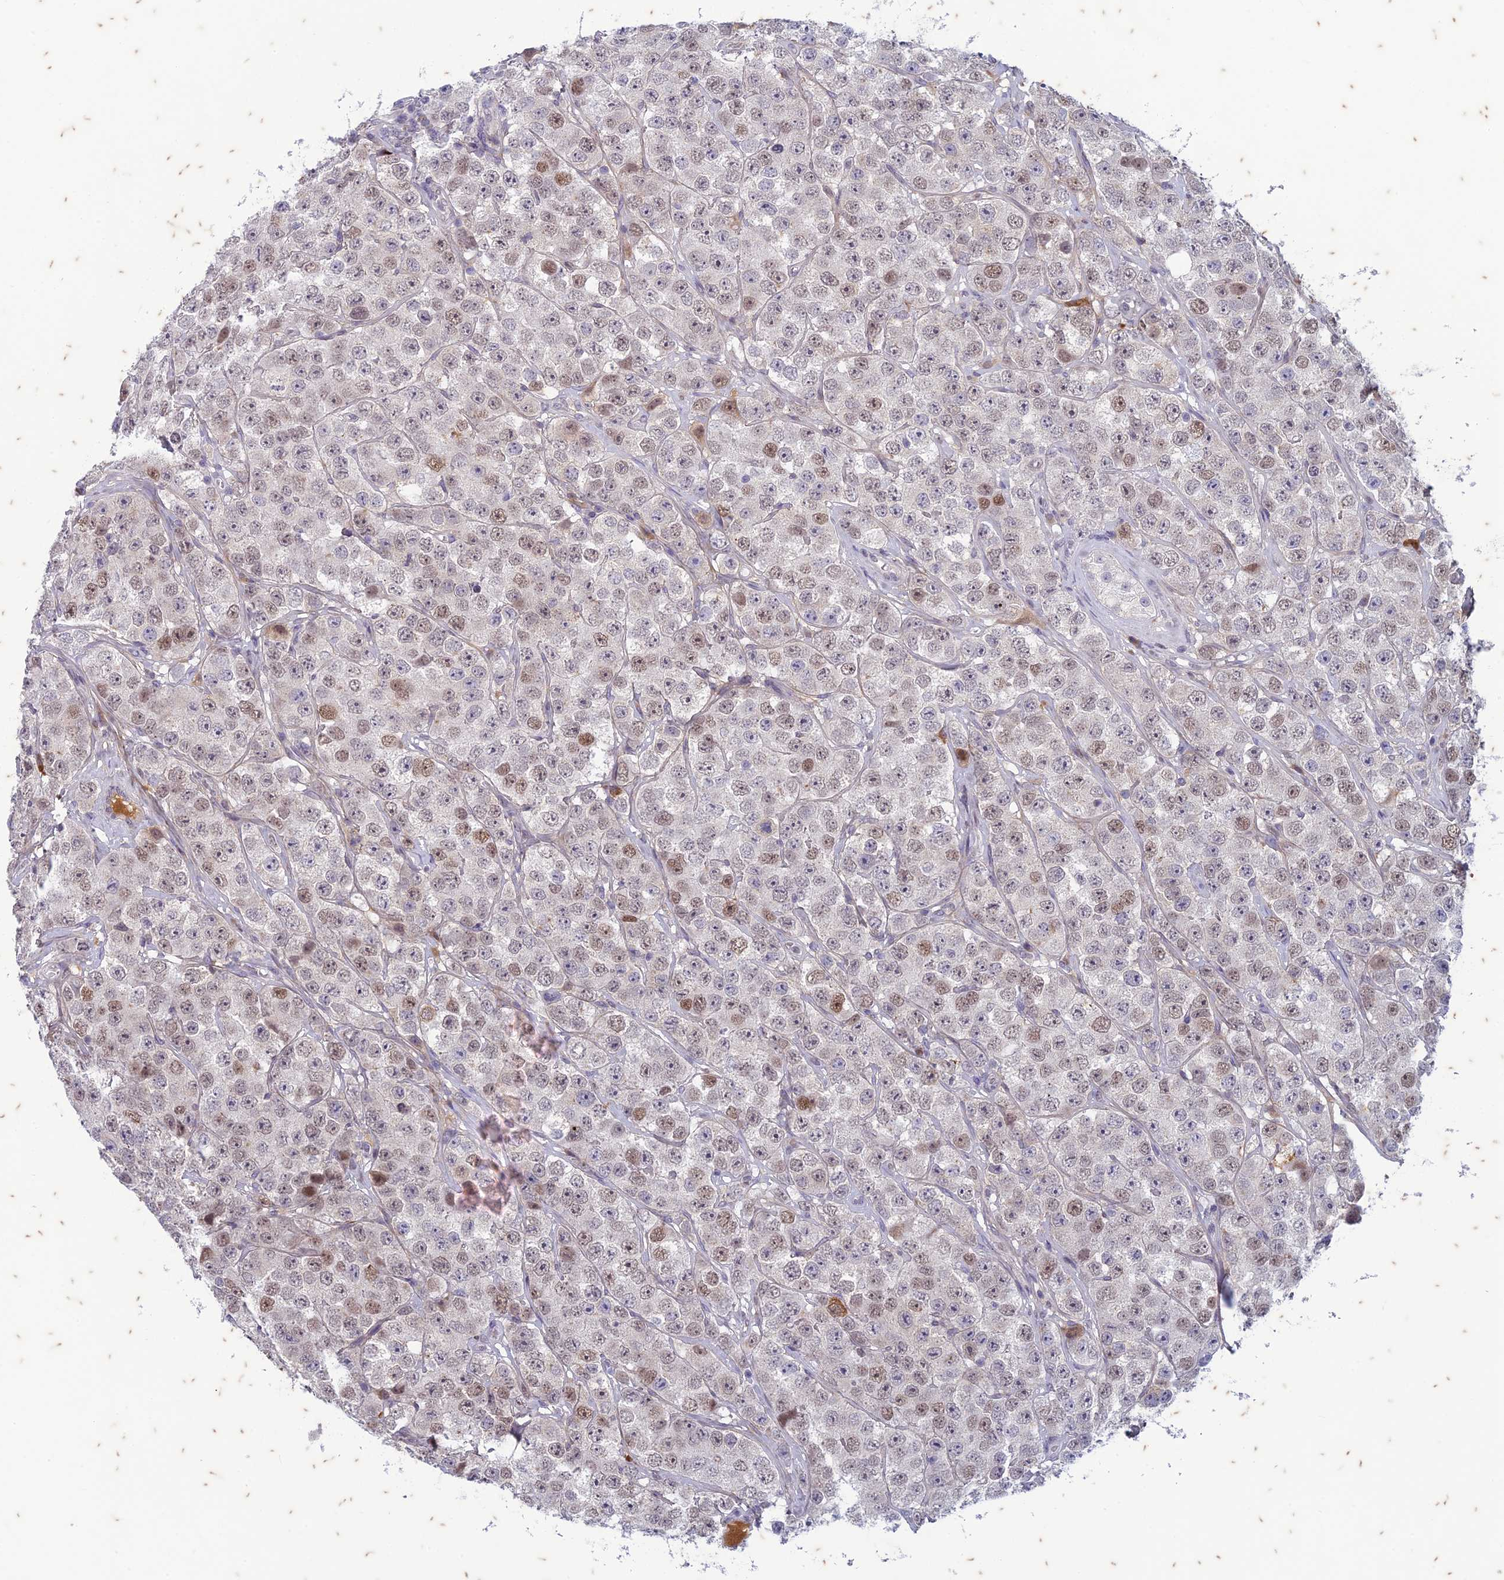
{"staining": {"intensity": "moderate", "quantity": "<25%", "location": "nuclear"}, "tissue": "testis cancer", "cell_type": "Tumor cells", "image_type": "cancer", "snomed": [{"axis": "morphology", "description": "Seminoma, NOS"}, {"axis": "topography", "description": "Testis"}], "caption": "Protein staining by immunohistochemistry reveals moderate nuclear positivity in approximately <25% of tumor cells in seminoma (testis). Immunohistochemistry stains the protein of interest in brown and the nuclei are stained blue.", "gene": "PABPN1L", "patient": {"sex": "male", "age": 28}}